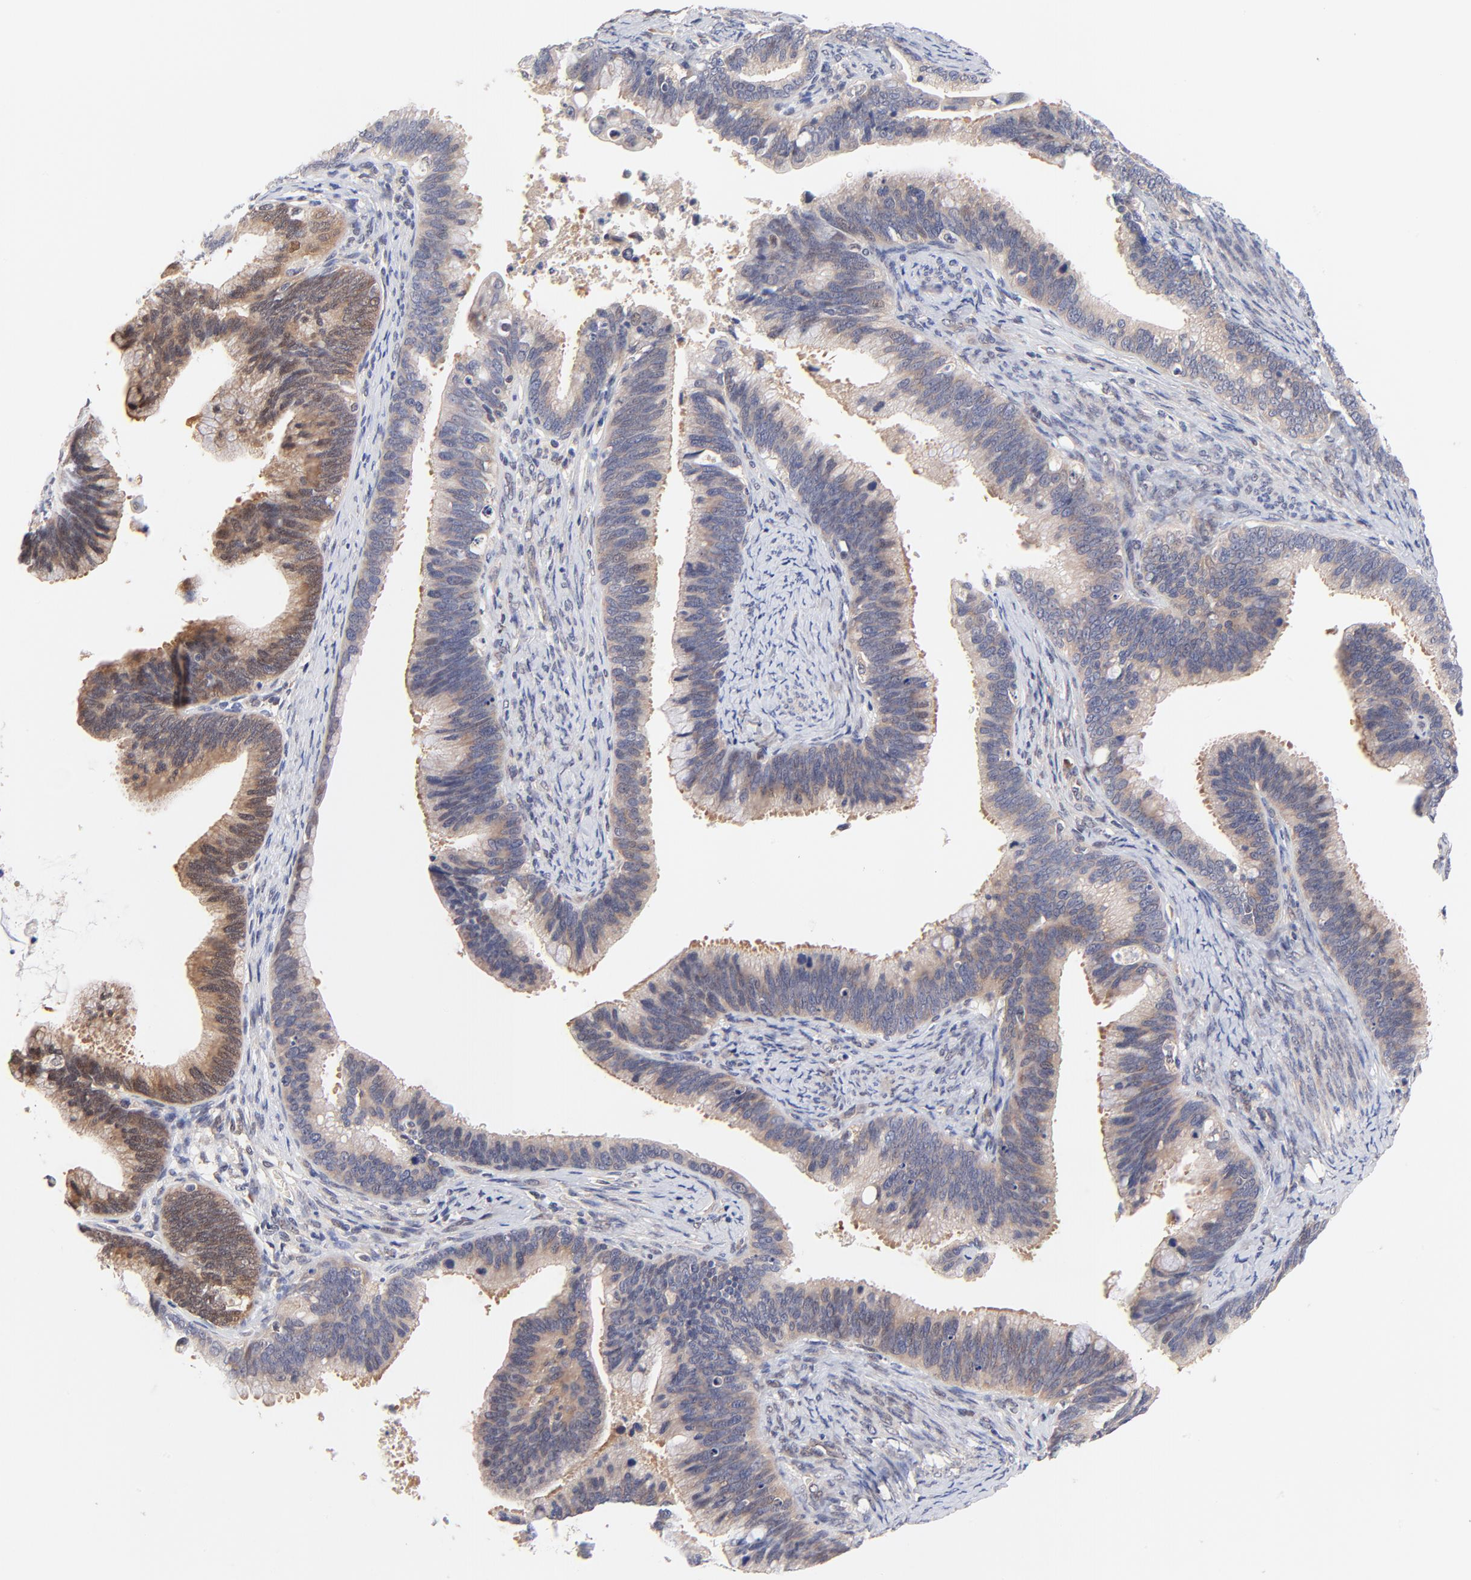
{"staining": {"intensity": "moderate", "quantity": ">75%", "location": "cytoplasmic/membranous,nuclear"}, "tissue": "cervical cancer", "cell_type": "Tumor cells", "image_type": "cancer", "snomed": [{"axis": "morphology", "description": "Adenocarcinoma, NOS"}, {"axis": "topography", "description": "Cervix"}], "caption": "This image displays cervical adenocarcinoma stained with immunohistochemistry (IHC) to label a protein in brown. The cytoplasmic/membranous and nuclear of tumor cells show moderate positivity for the protein. Nuclei are counter-stained blue.", "gene": "TXNL1", "patient": {"sex": "female", "age": 47}}